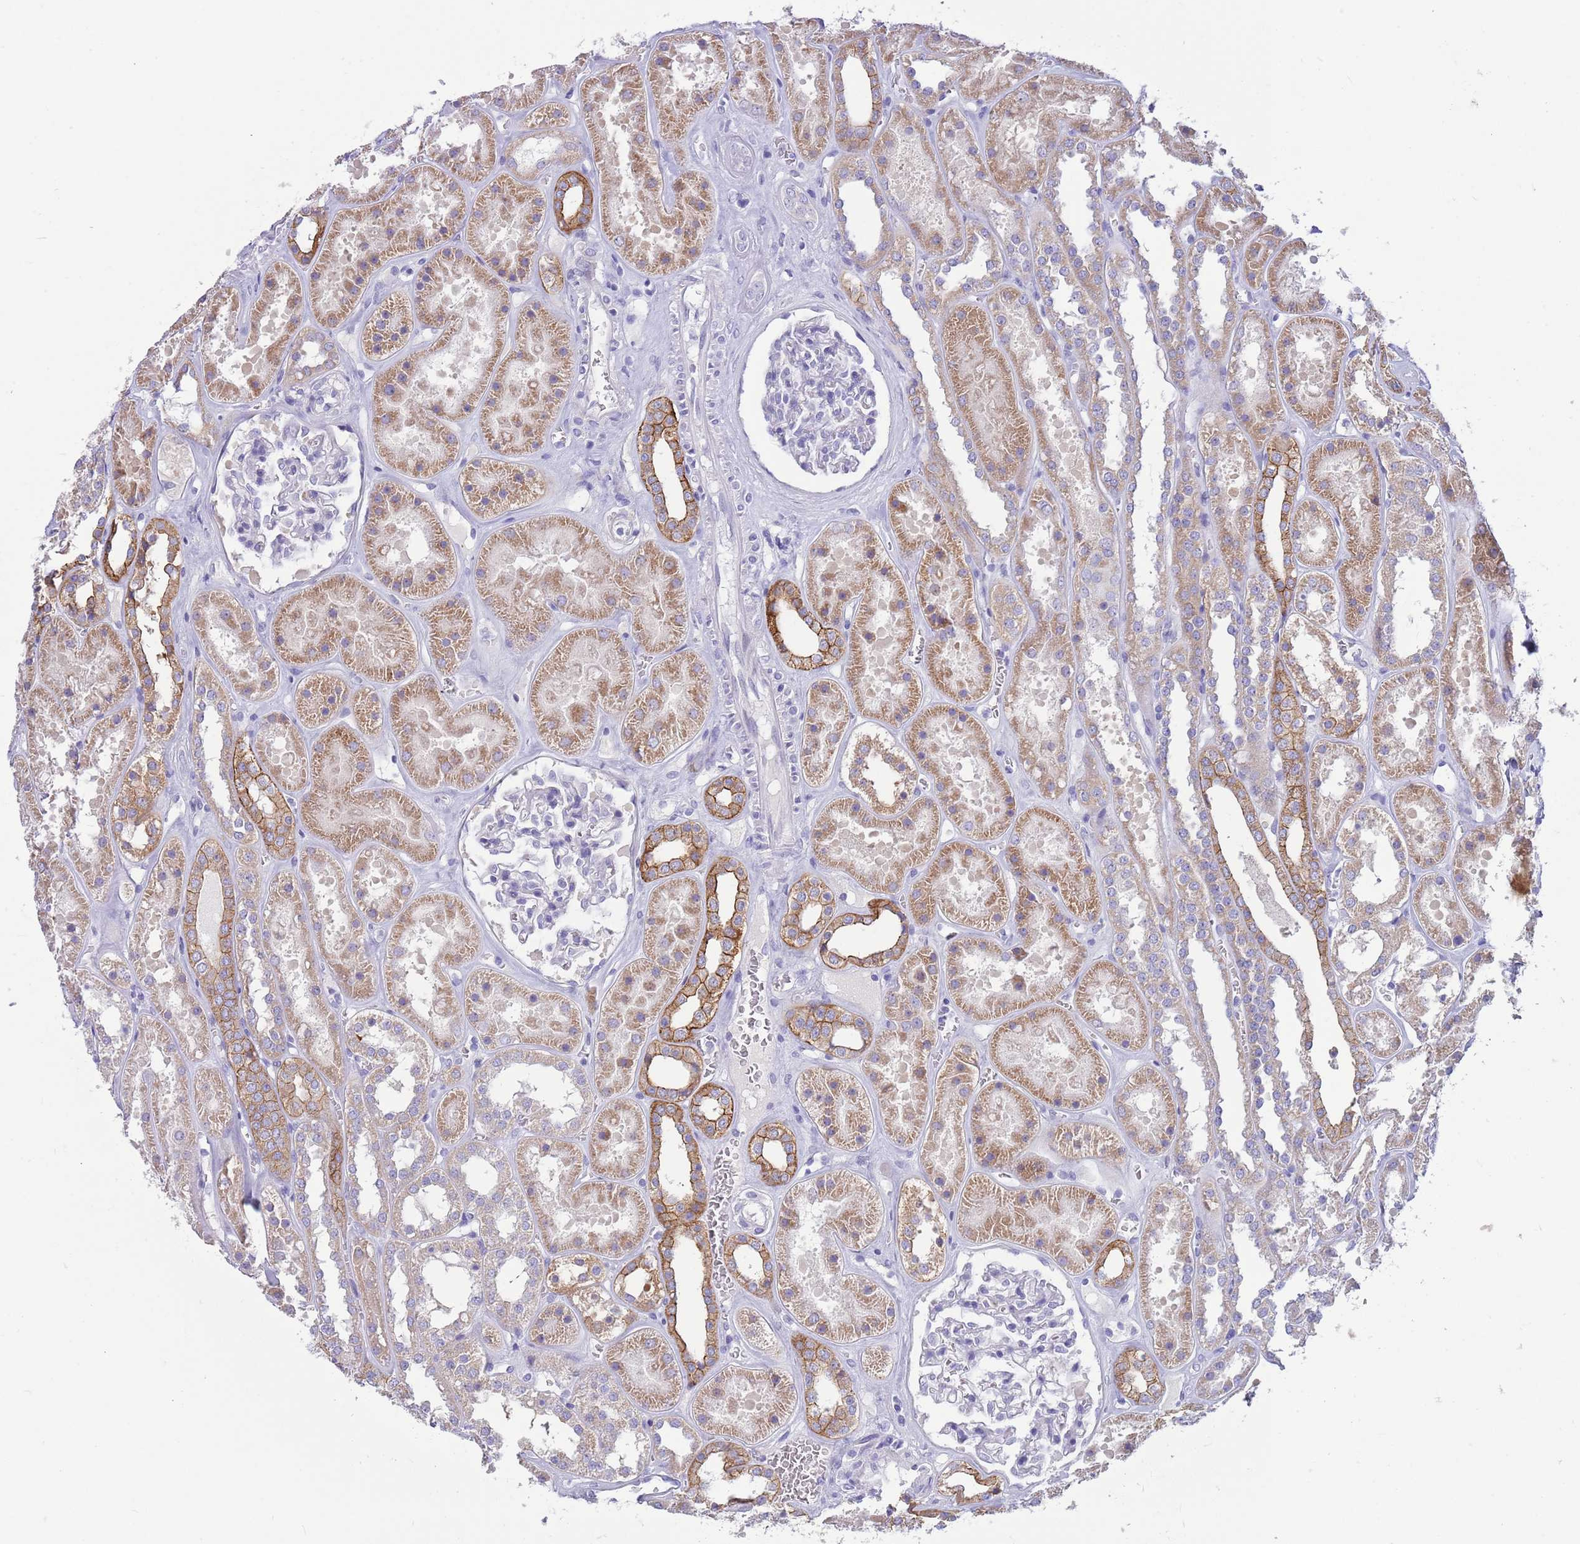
{"staining": {"intensity": "negative", "quantity": "none", "location": "none"}, "tissue": "kidney", "cell_type": "Cells in glomeruli", "image_type": "normal", "snomed": [{"axis": "morphology", "description": "Normal tissue, NOS"}, {"axis": "topography", "description": "Kidney"}], "caption": "Protein analysis of benign kidney exhibits no significant positivity in cells in glomeruli.", "gene": "DDHD1", "patient": {"sex": "female", "age": 41}}